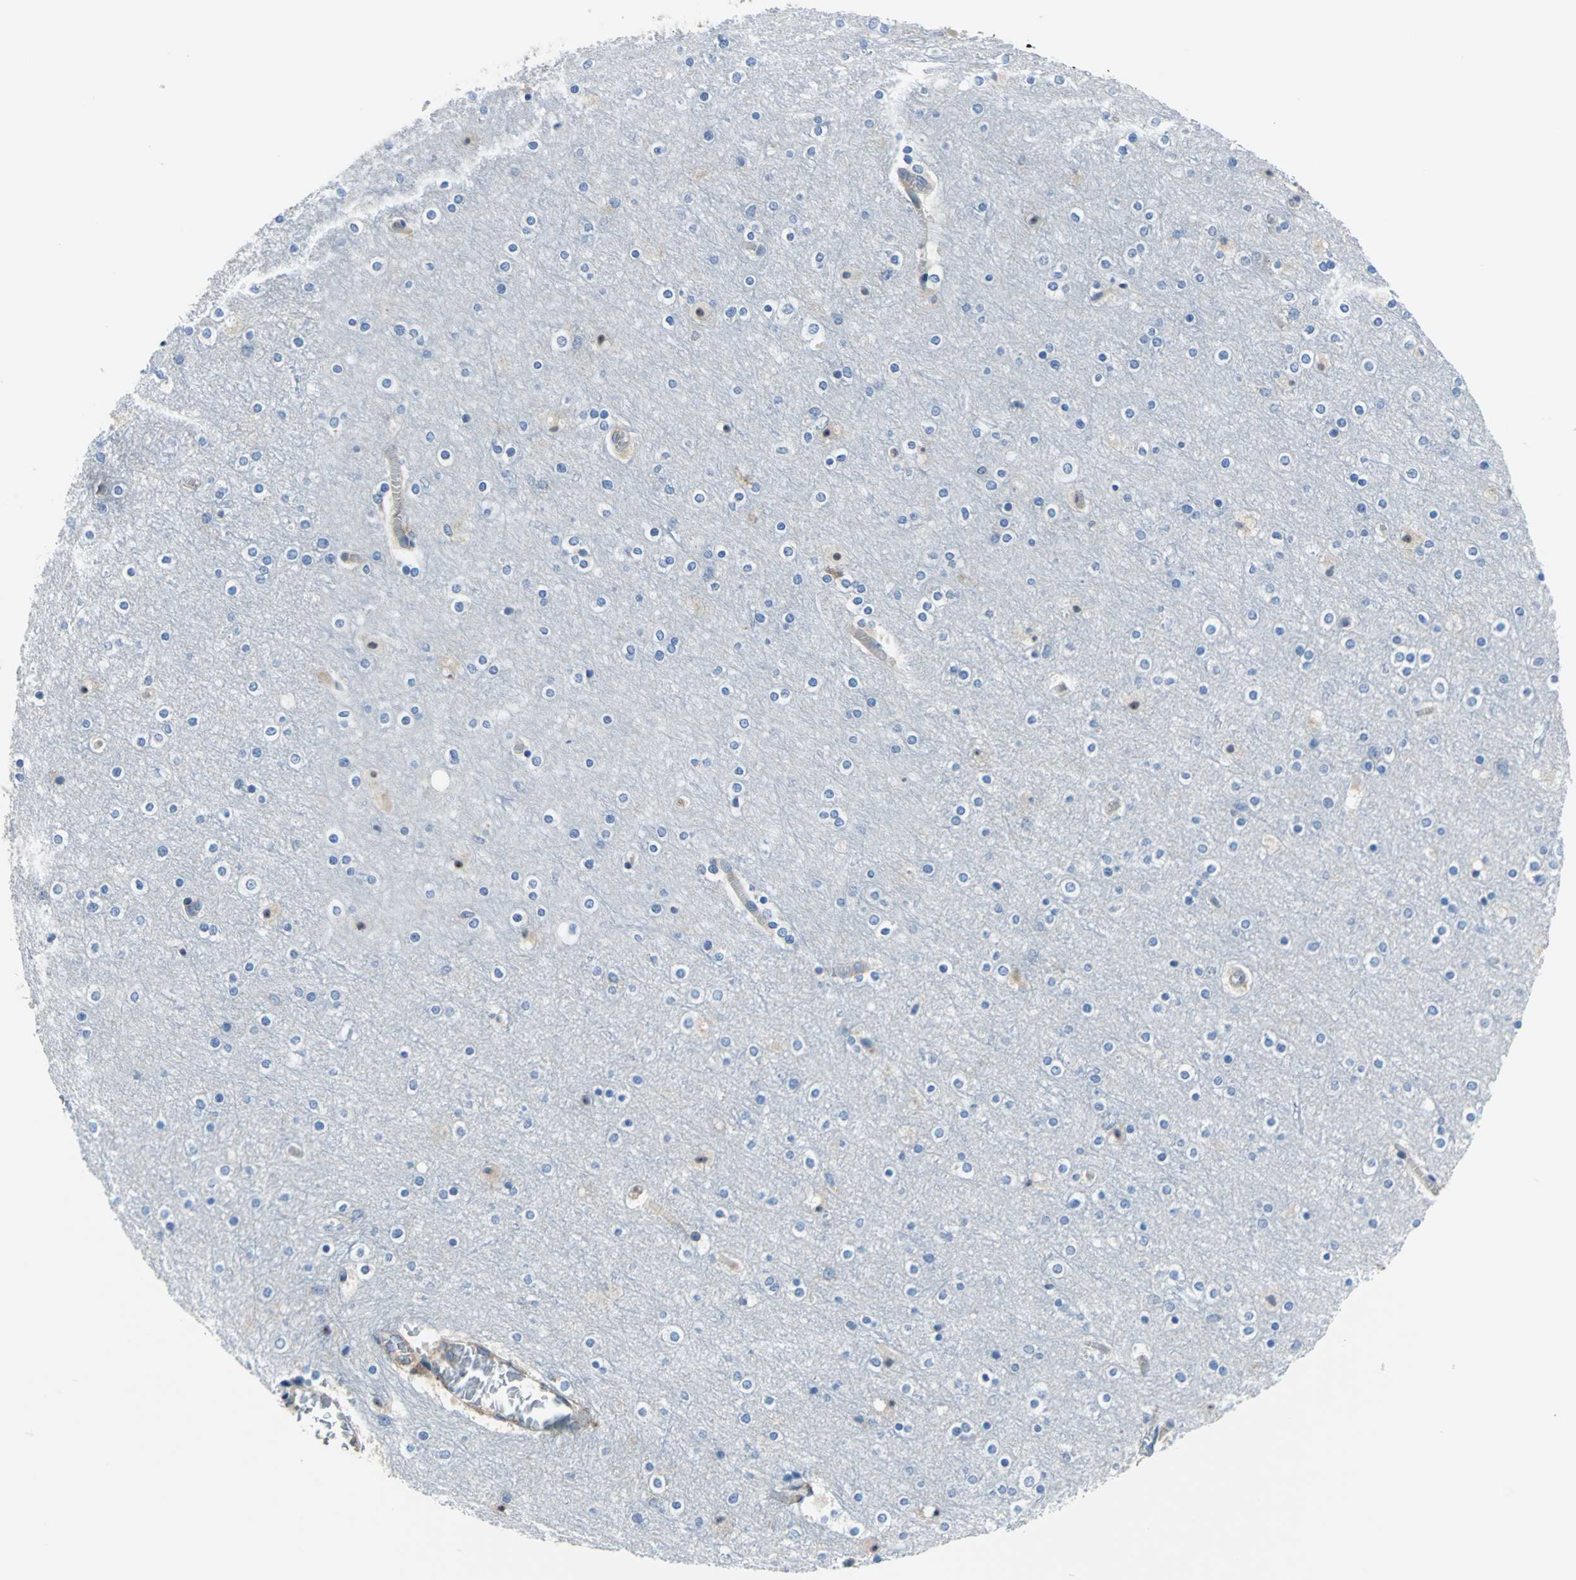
{"staining": {"intensity": "negative", "quantity": "none", "location": "none"}, "tissue": "cerebral cortex", "cell_type": "Endothelial cells", "image_type": "normal", "snomed": [{"axis": "morphology", "description": "Normal tissue, NOS"}, {"axis": "topography", "description": "Cerebral cortex"}], "caption": "The micrograph reveals no staining of endothelial cells in normal cerebral cortex. (Stains: DAB immunohistochemistry (IHC) with hematoxylin counter stain, Microscopy: brightfield microscopy at high magnification).", "gene": "TRIM25", "patient": {"sex": "female", "age": 54}}